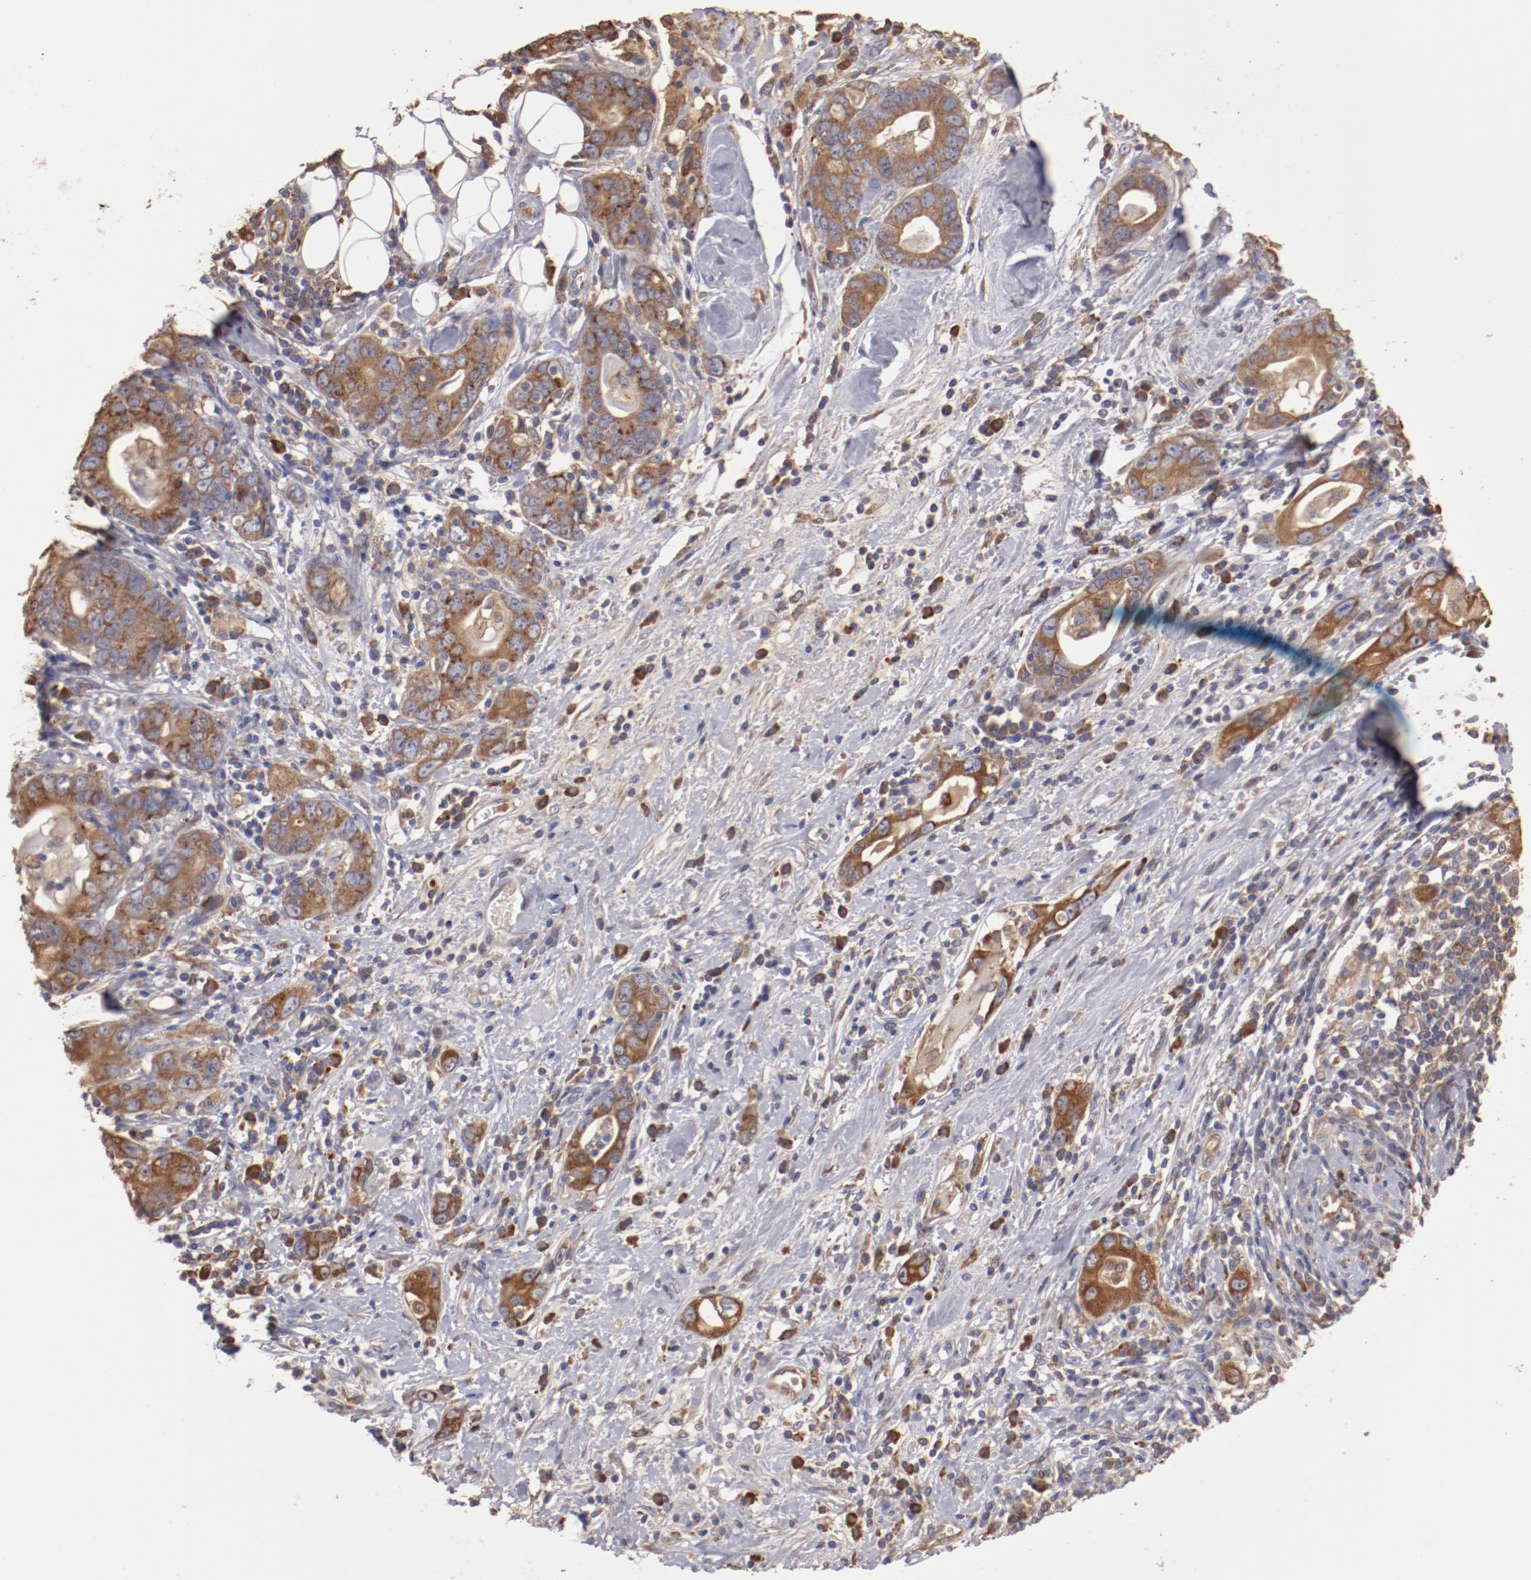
{"staining": {"intensity": "moderate", "quantity": ">75%", "location": "cytoplasmic/membranous"}, "tissue": "stomach cancer", "cell_type": "Tumor cells", "image_type": "cancer", "snomed": [{"axis": "morphology", "description": "Adenocarcinoma, NOS"}, {"axis": "topography", "description": "Stomach, lower"}], "caption": "Tumor cells exhibit moderate cytoplasmic/membranous expression in approximately >75% of cells in adenocarcinoma (stomach).", "gene": "NFKBIE", "patient": {"sex": "female", "age": 93}}